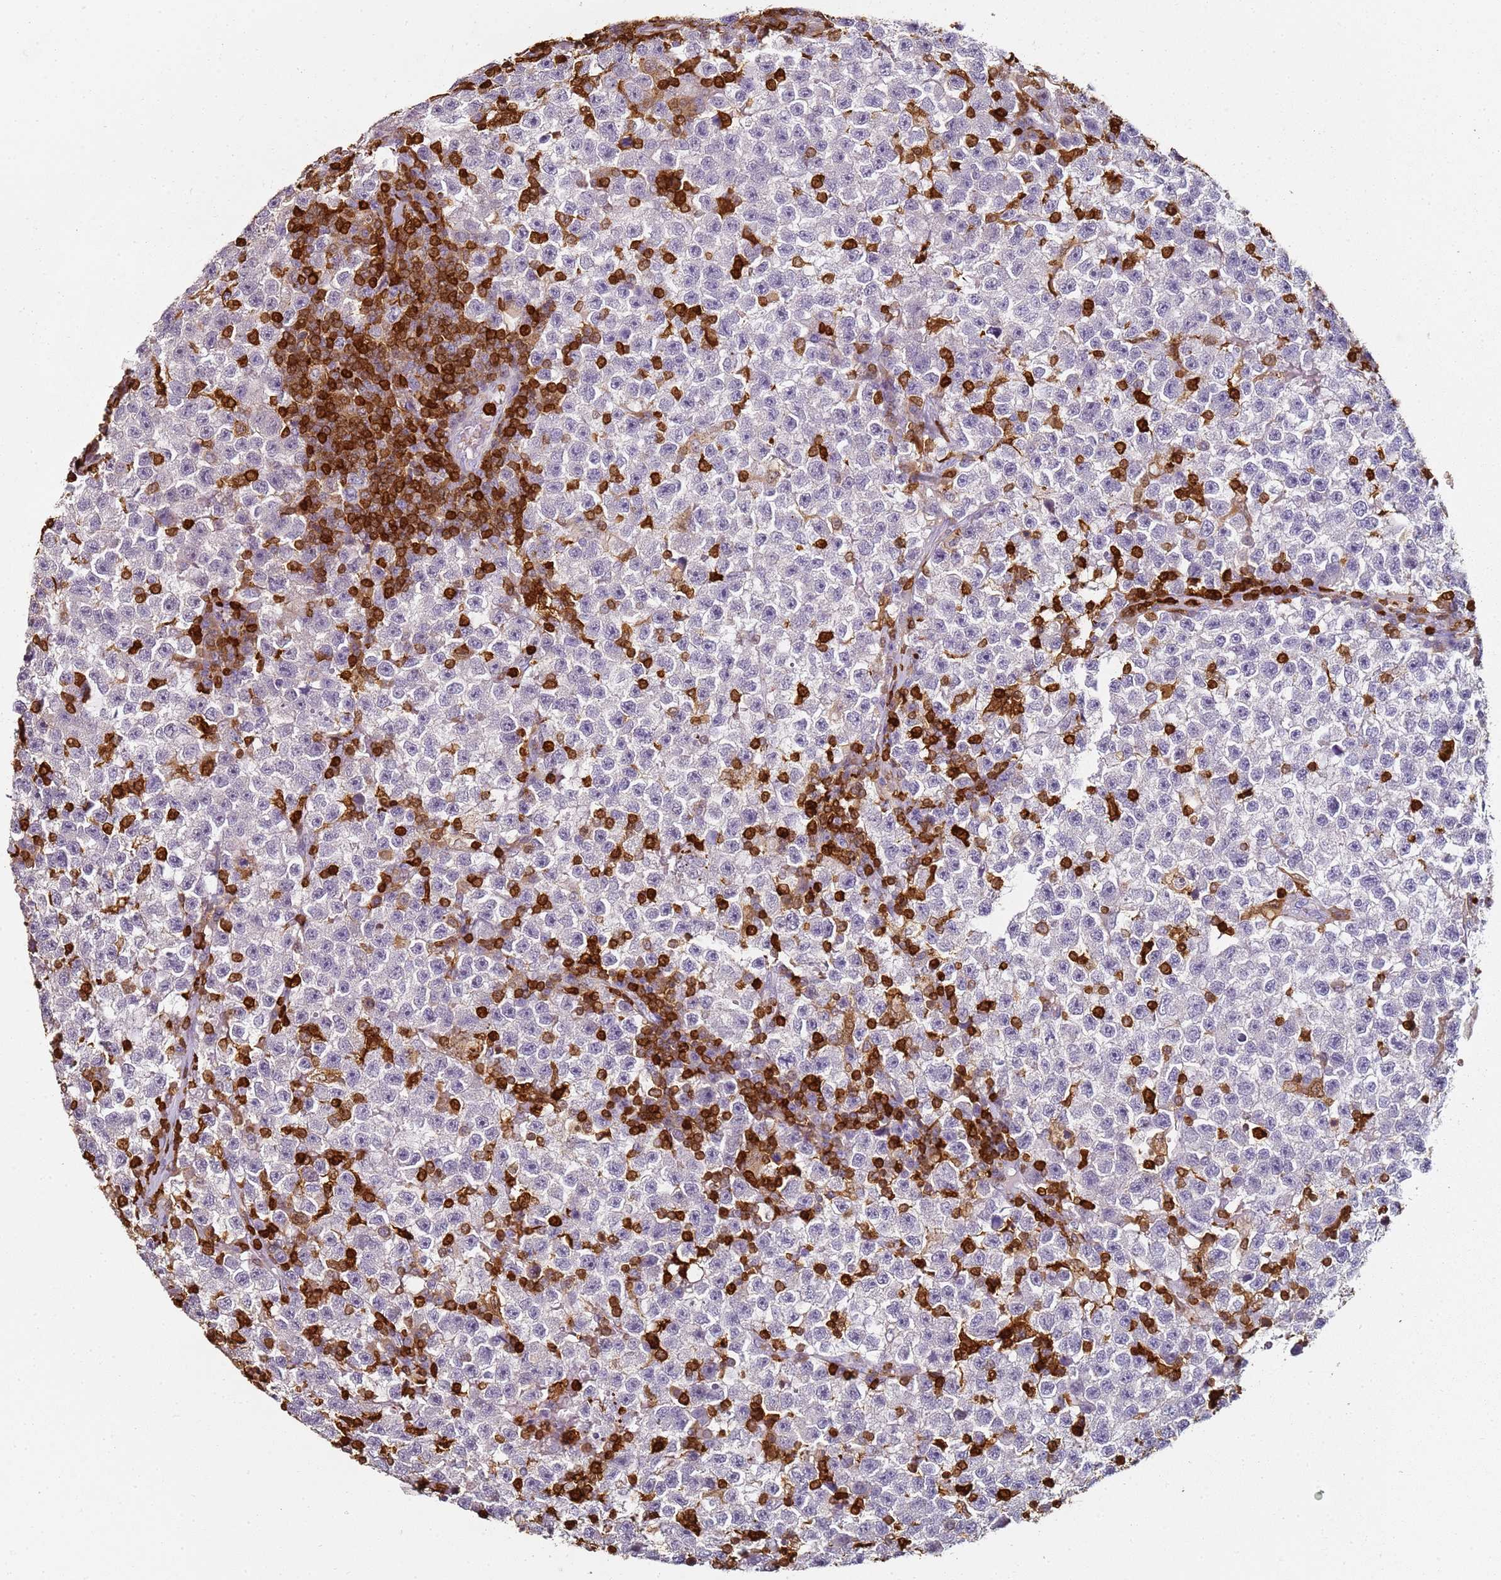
{"staining": {"intensity": "negative", "quantity": "none", "location": "none"}, "tissue": "testis cancer", "cell_type": "Tumor cells", "image_type": "cancer", "snomed": [{"axis": "morphology", "description": "Seminoma, NOS"}, {"axis": "topography", "description": "Testis"}], "caption": "There is no significant positivity in tumor cells of testis seminoma. (DAB immunohistochemistry (IHC) with hematoxylin counter stain).", "gene": "S100A4", "patient": {"sex": "male", "age": 22}}